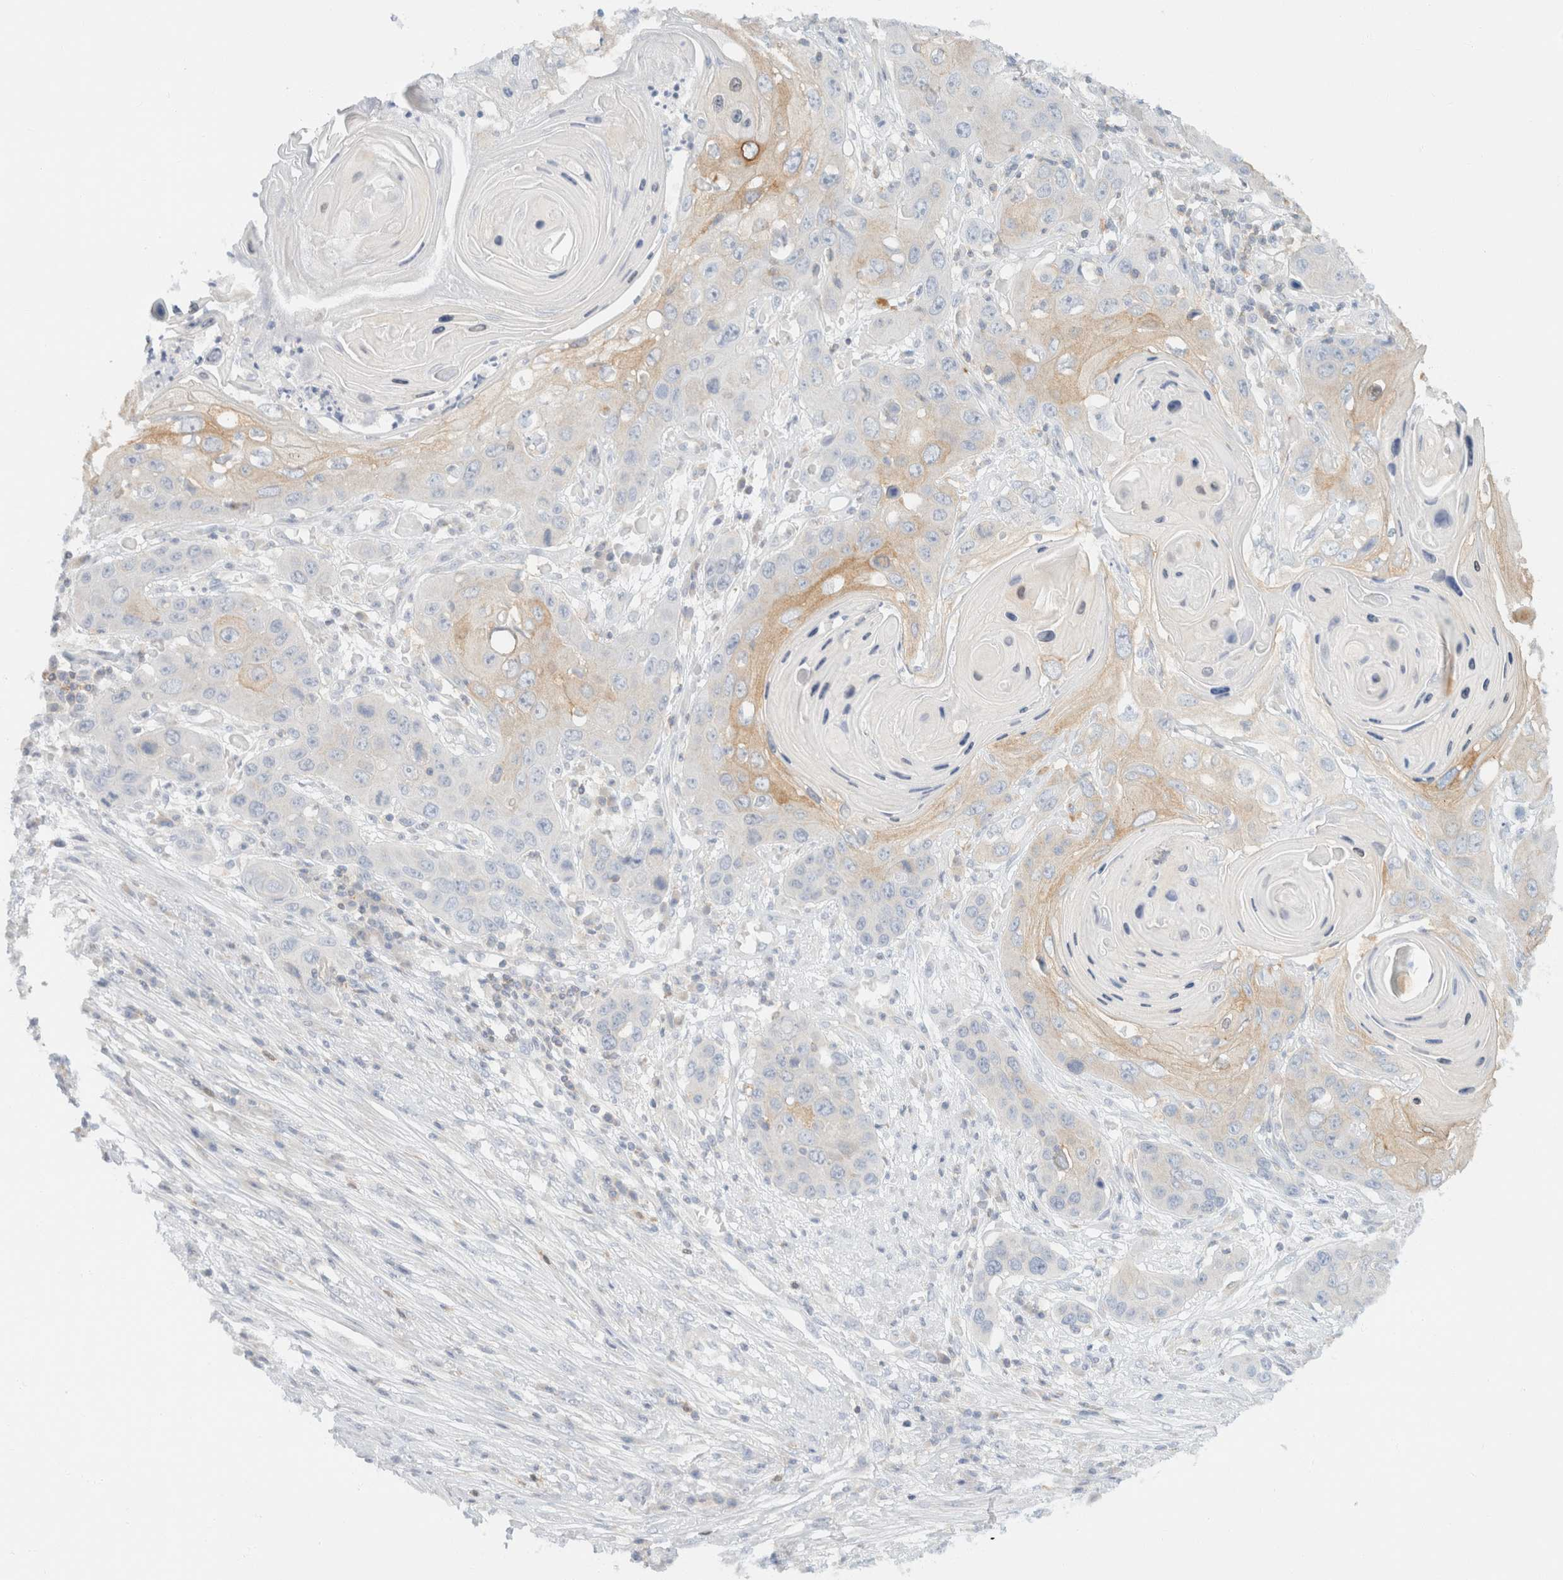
{"staining": {"intensity": "weak", "quantity": "<25%", "location": "cytoplasmic/membranous"}, "tissue": "skin cancer", "cell_type": "Tumor cells", "image_type": "cancer", "snomed": [{"axis": "morphology", "description": "Squamous cell carcinoma, NOS"}, {"axis": "topography", "description": "Skin"}], "caption": "DAB (3,3'-diaminobenzidine) immunohistochemical staining of squamous cell carcinoma (skin) reveals no significant positivity in tumor cells.", "gene": "SH3GLB2", "patient": {"sex": "male", "age": 55}}